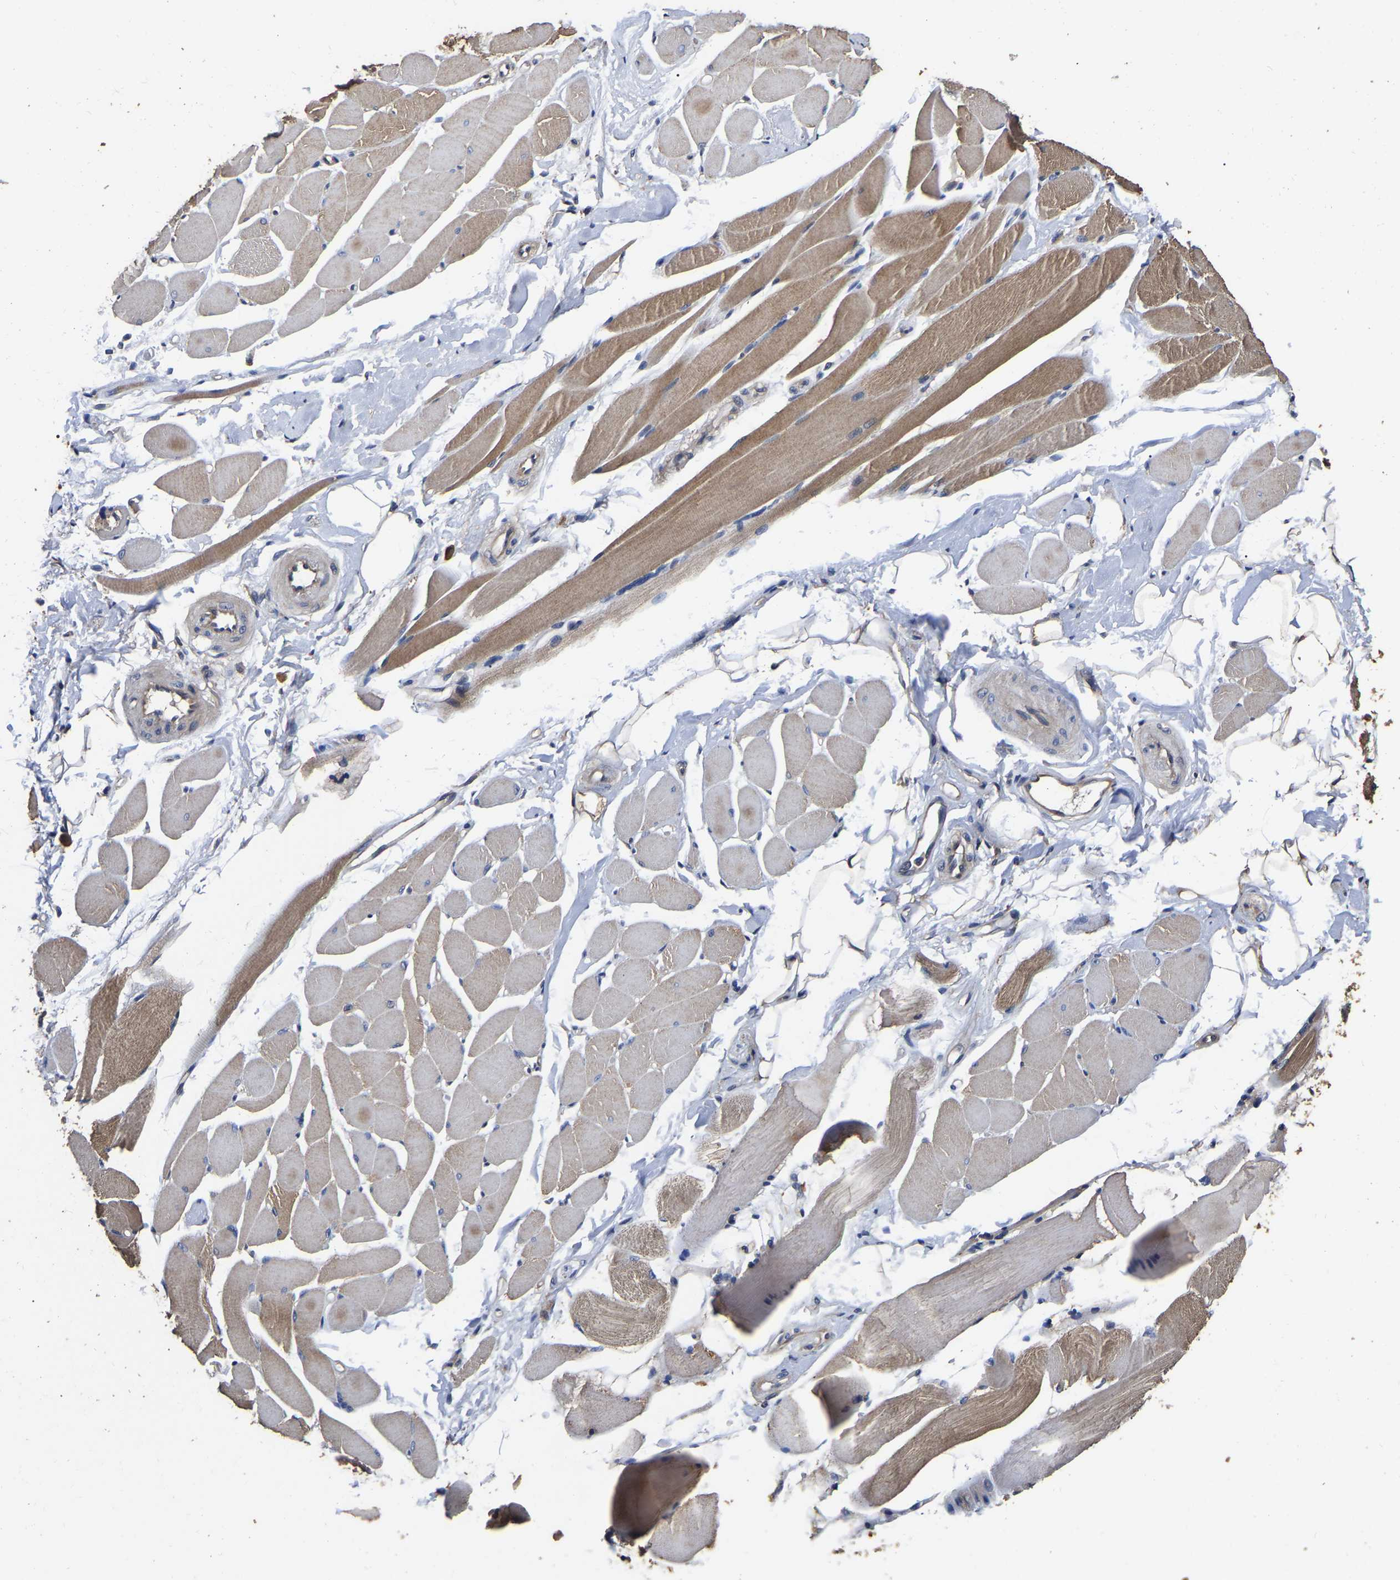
{"staining": {"intensity": "moderate", "quantity": ">75%", "location": "cytoplasmic/membranous"}, "tissue": "skeletal muscle", "cell_type": "Myocytes", "image_type": "normal", "snomed": [{"axis": "morphology", "description": "Normal tissue, NOS"}, {"axis": "topography", "description": "Skeletal muscle"}, {"axis": "topography", "description": "Peripheral nerve tissue"}], "caption": "This micrograph reveals IHC staining of benign skeletal muscle, with medium moderate cytoplasmic/membranous staining in approximately >75% of myocytes.", "gene": "STK32C", "patient": {"sex": "female", "age": 84}}